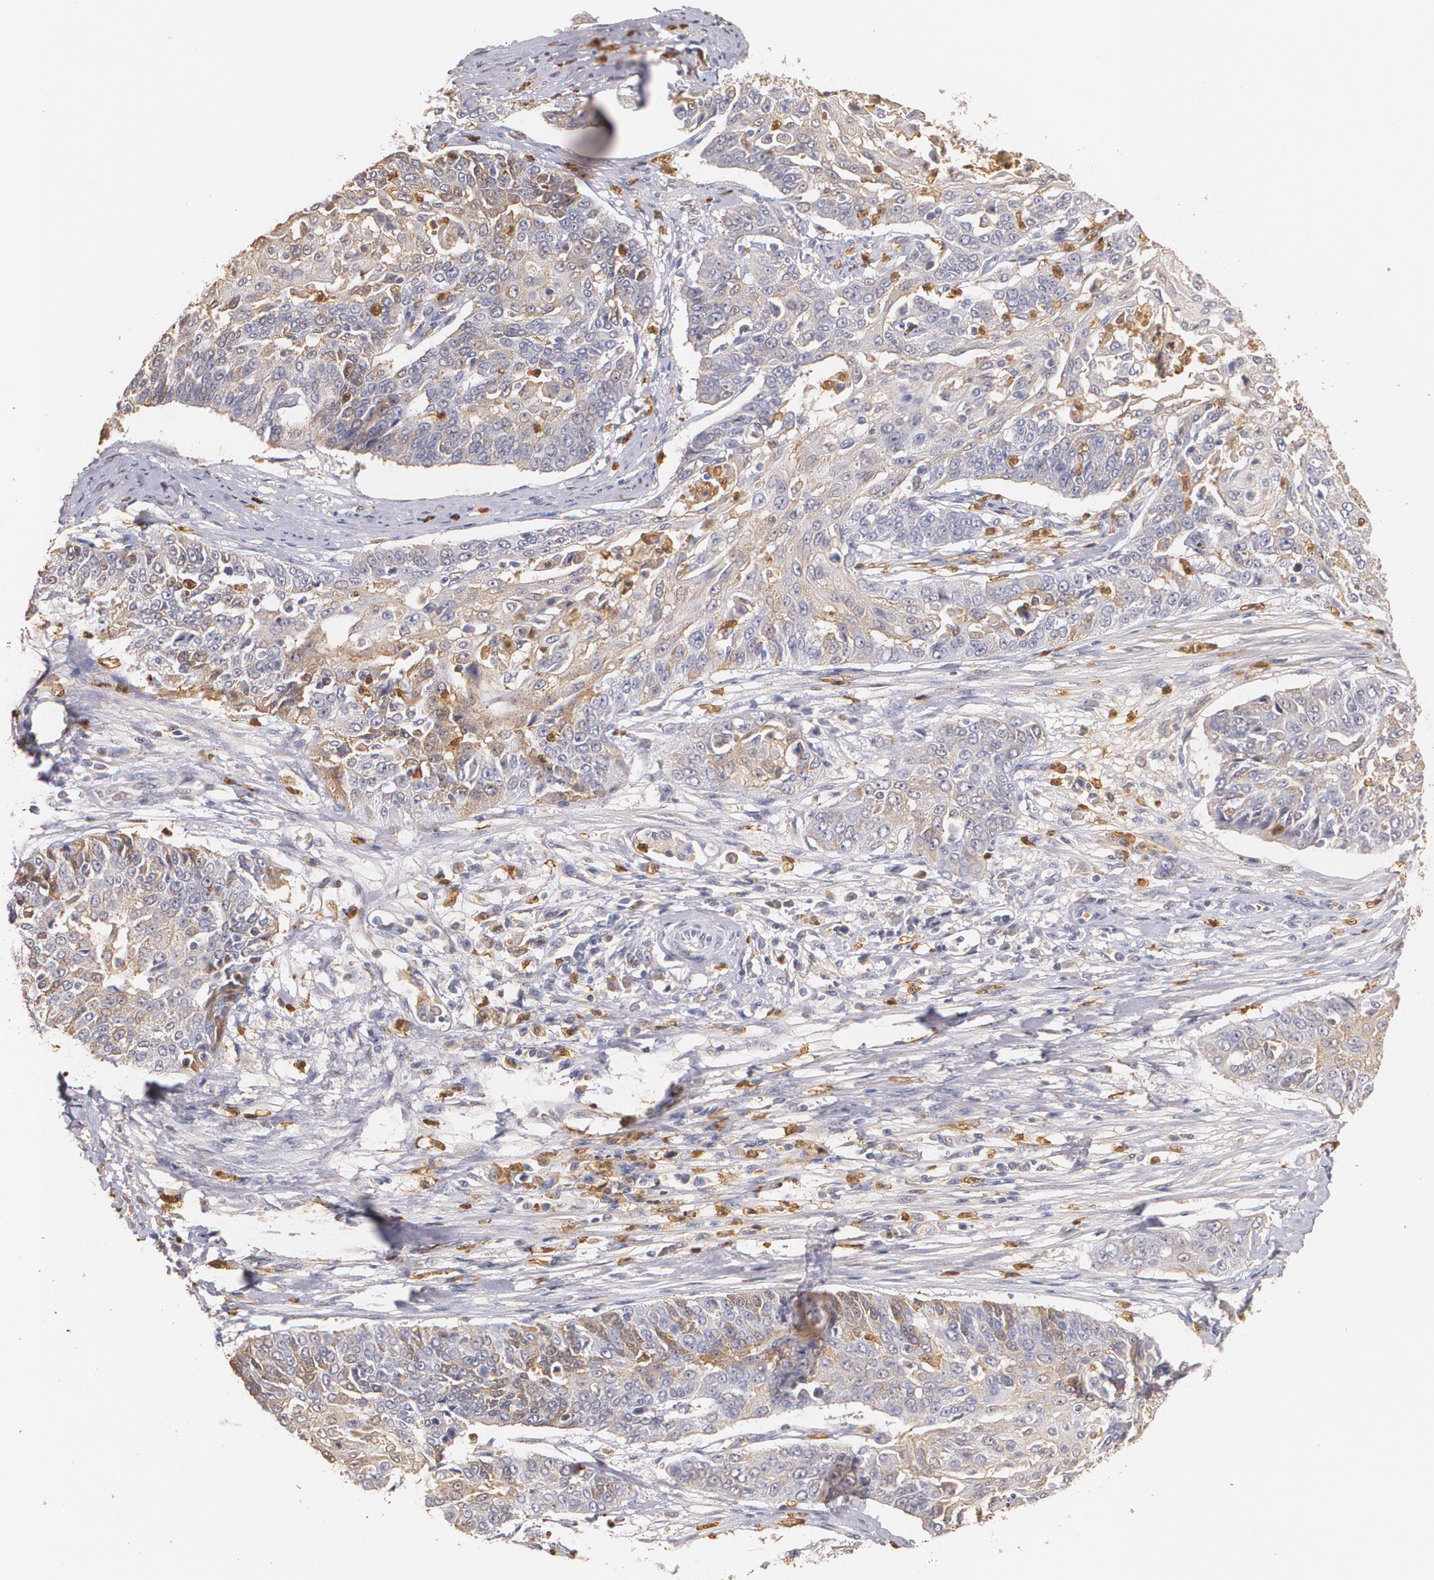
{"staining": {"intensity": "weak", "quantity": "25%-75%", "location": "cytoplasmic/membranous"}, "tissue": "cervical cancer", "cell_type": "Tumor cells", "image_type": "cancer", "snomed": [{"axis": "morphology", "description": "Squamous cell carcinoma, NOS"}, {"axis": "topography", "description": "Cervix"}], "caption": "Cervical squamous cell carcinoma stained with a brown dye shows weak cytoplasmic/membranous positive expression in approximately 25%-75% of tumor cells.", "gene": "PTS", "patient": {"sex": "female", "age": 64}}